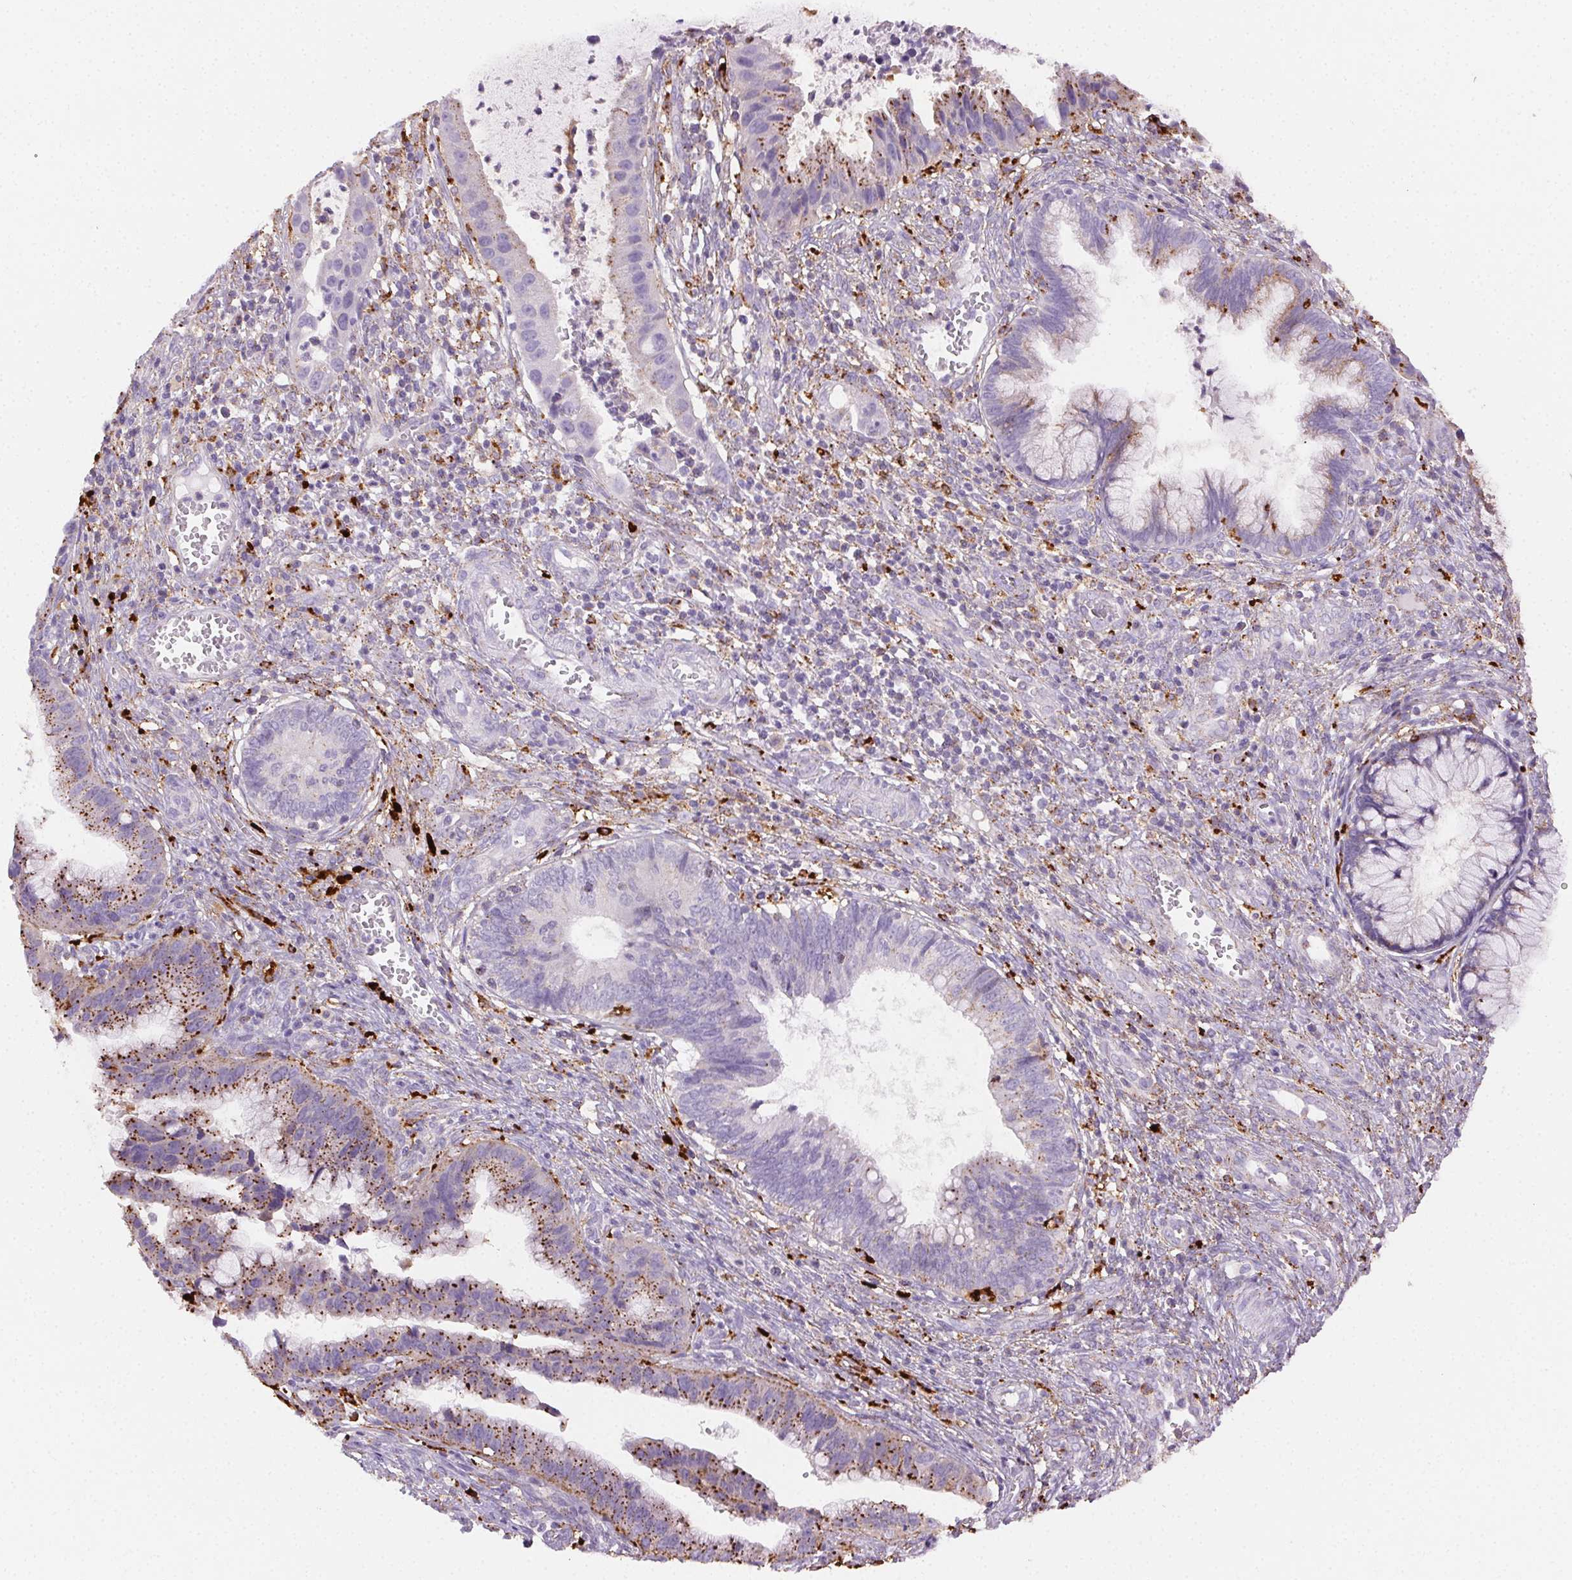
{"staining": {"intensity": "moderate", "quantity": "<25%", "location": "cytoplasmic/membranous"}, "tissue": "cervical cancer", "cell_type": "Tumor cells", "image_type": "cancer", "snomed": [{"axis": "morphology", "description": "Adenocarcinoma, NOS"}, {"axis": "topography", "description": "Cervix"}], "caption": "Tumor cells show low levels of moderate cytoplasmic/membranous staining in about <25% of cells in adenocarcinoma (cervical). The protein of interest is stained brown, and the nuclei are stained in blue (DAB IHC with brightfield microscopy, high magnification).", "gene": "SCPEP1", "patient": {"sex": "female", "age": 34}}